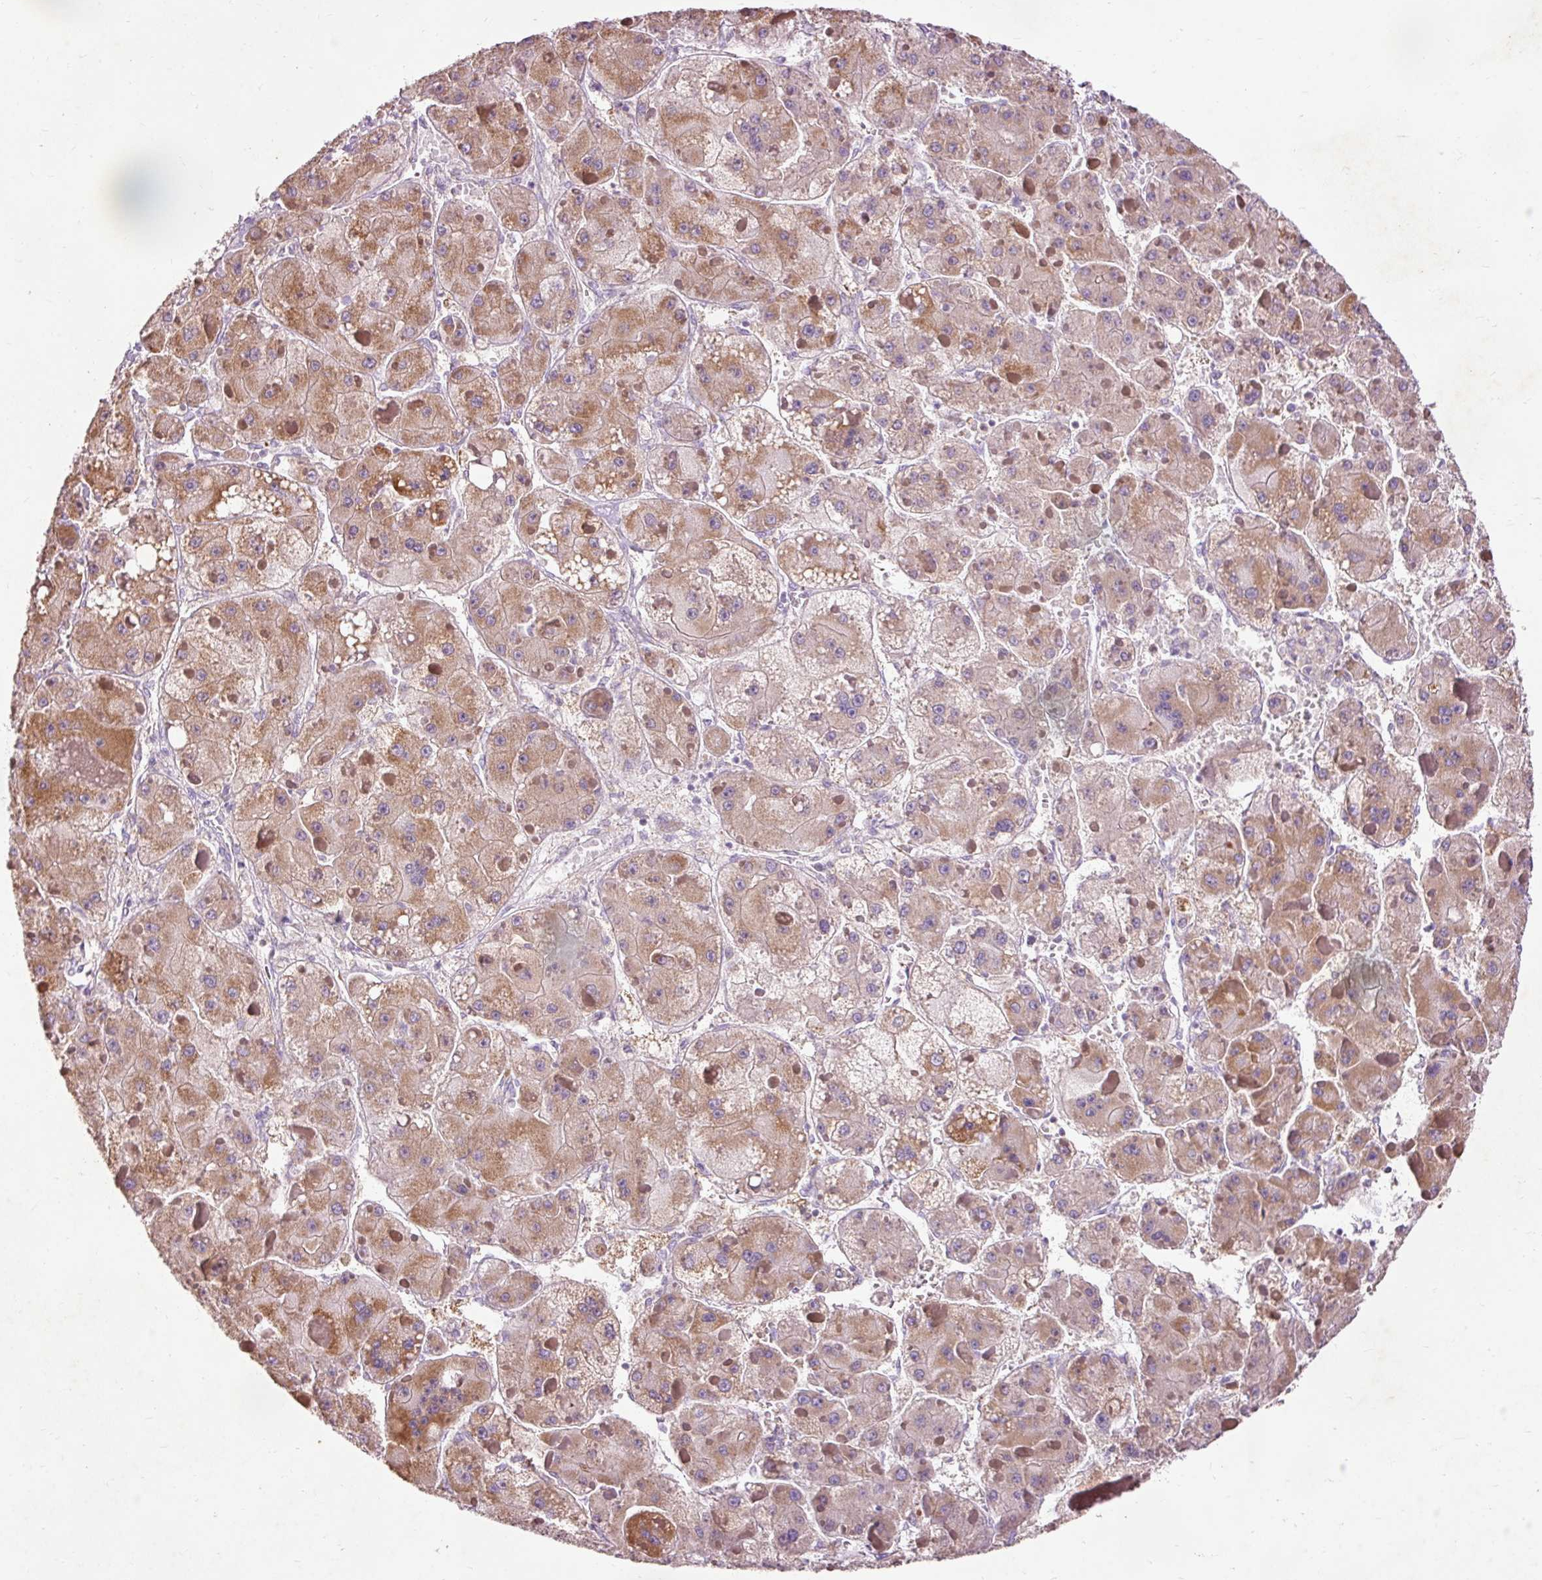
{"staining": {"intensity": "moderate", "quantity": ">75%", "location": "cytoplasmic/membranous"}, "tissue": "liver cancer", "cell_type": "Tumor cells", "image_type": "cancer", "snomed": [{"axis": "morphology", "description": "Carcinoma, Hepatocellular, NOS"}, {"axis": "topography", "description": "Liver"}], "caption": "Protein analysis of liver hepatocellular carcinoma tissue exhibits moderate cytoplasmic/membranous staining in approximately >75% of tumor cells. The staining was performed using DAB, with brown indicating positive protein expression. Nuclei are stained blue with hematoxylin.", "gene": "PRDX5", "patient": {"sex": "female", "age": 73}}